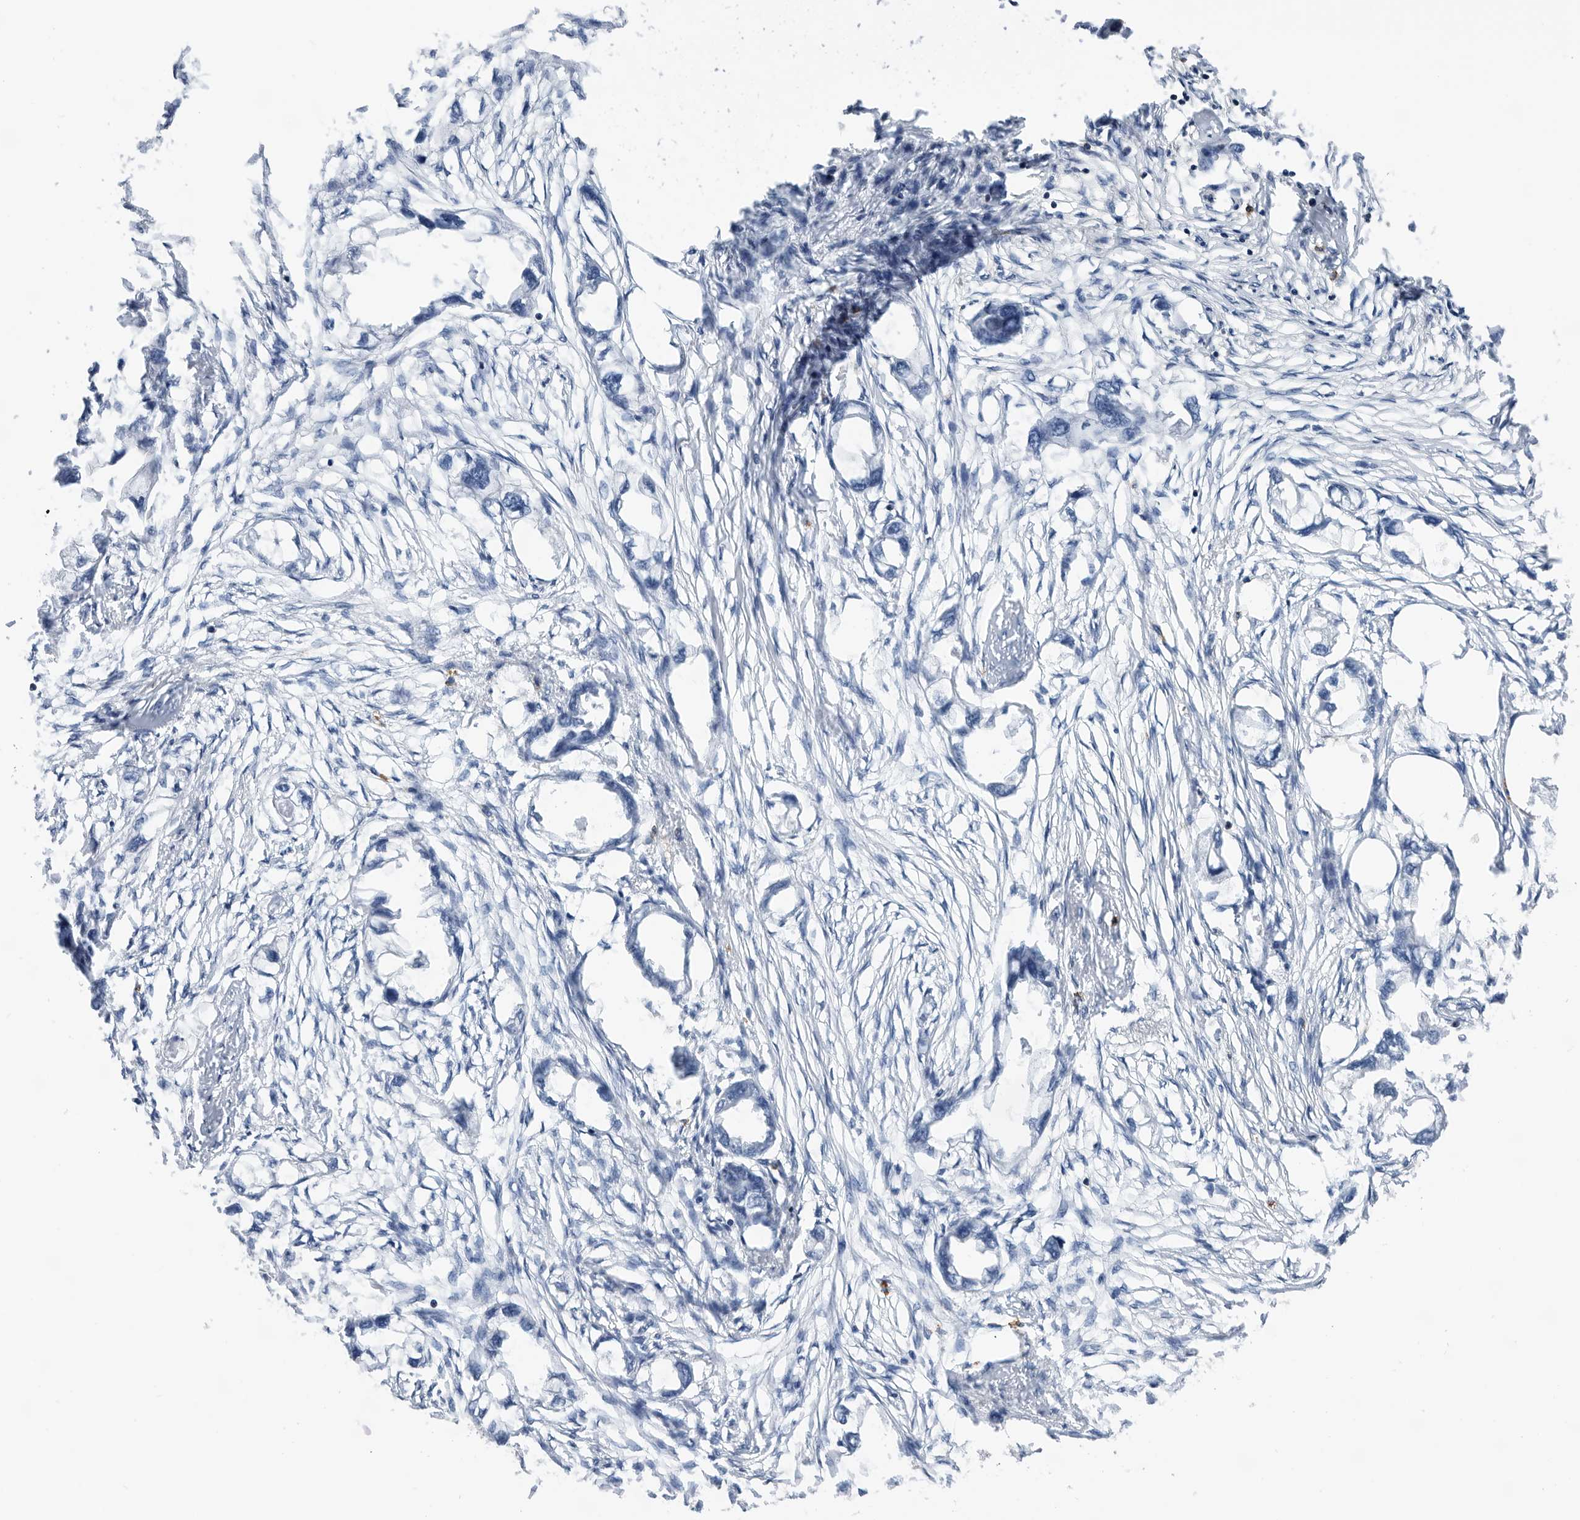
{"staining": {"intensity": "negative", "quantity": "none", "location": "none"}, "tissue": "endometrial cancer", "cell_type": "Tumor cells", "image_type": "cancer", "snomed": [{"axis": "morphology", "description": "Adenocarcinoma, NOS"}, {"axis": "morphology", "description": "Adenocarcinoma, metastatic, NOS"}, {"axis": "topography", "description": "Adipose tissue"}, {"axis": "topography", "description": "Endometrium"}], "caption": "Tumor cells are negative for protein expression in human endometrial metastatic adenocarcinoma. (DAB immunohistochemistry (IHC) with hematoxylin counter stain).", "gene": "ZNF260", "patient": {"sex": "female", "age": 67}}